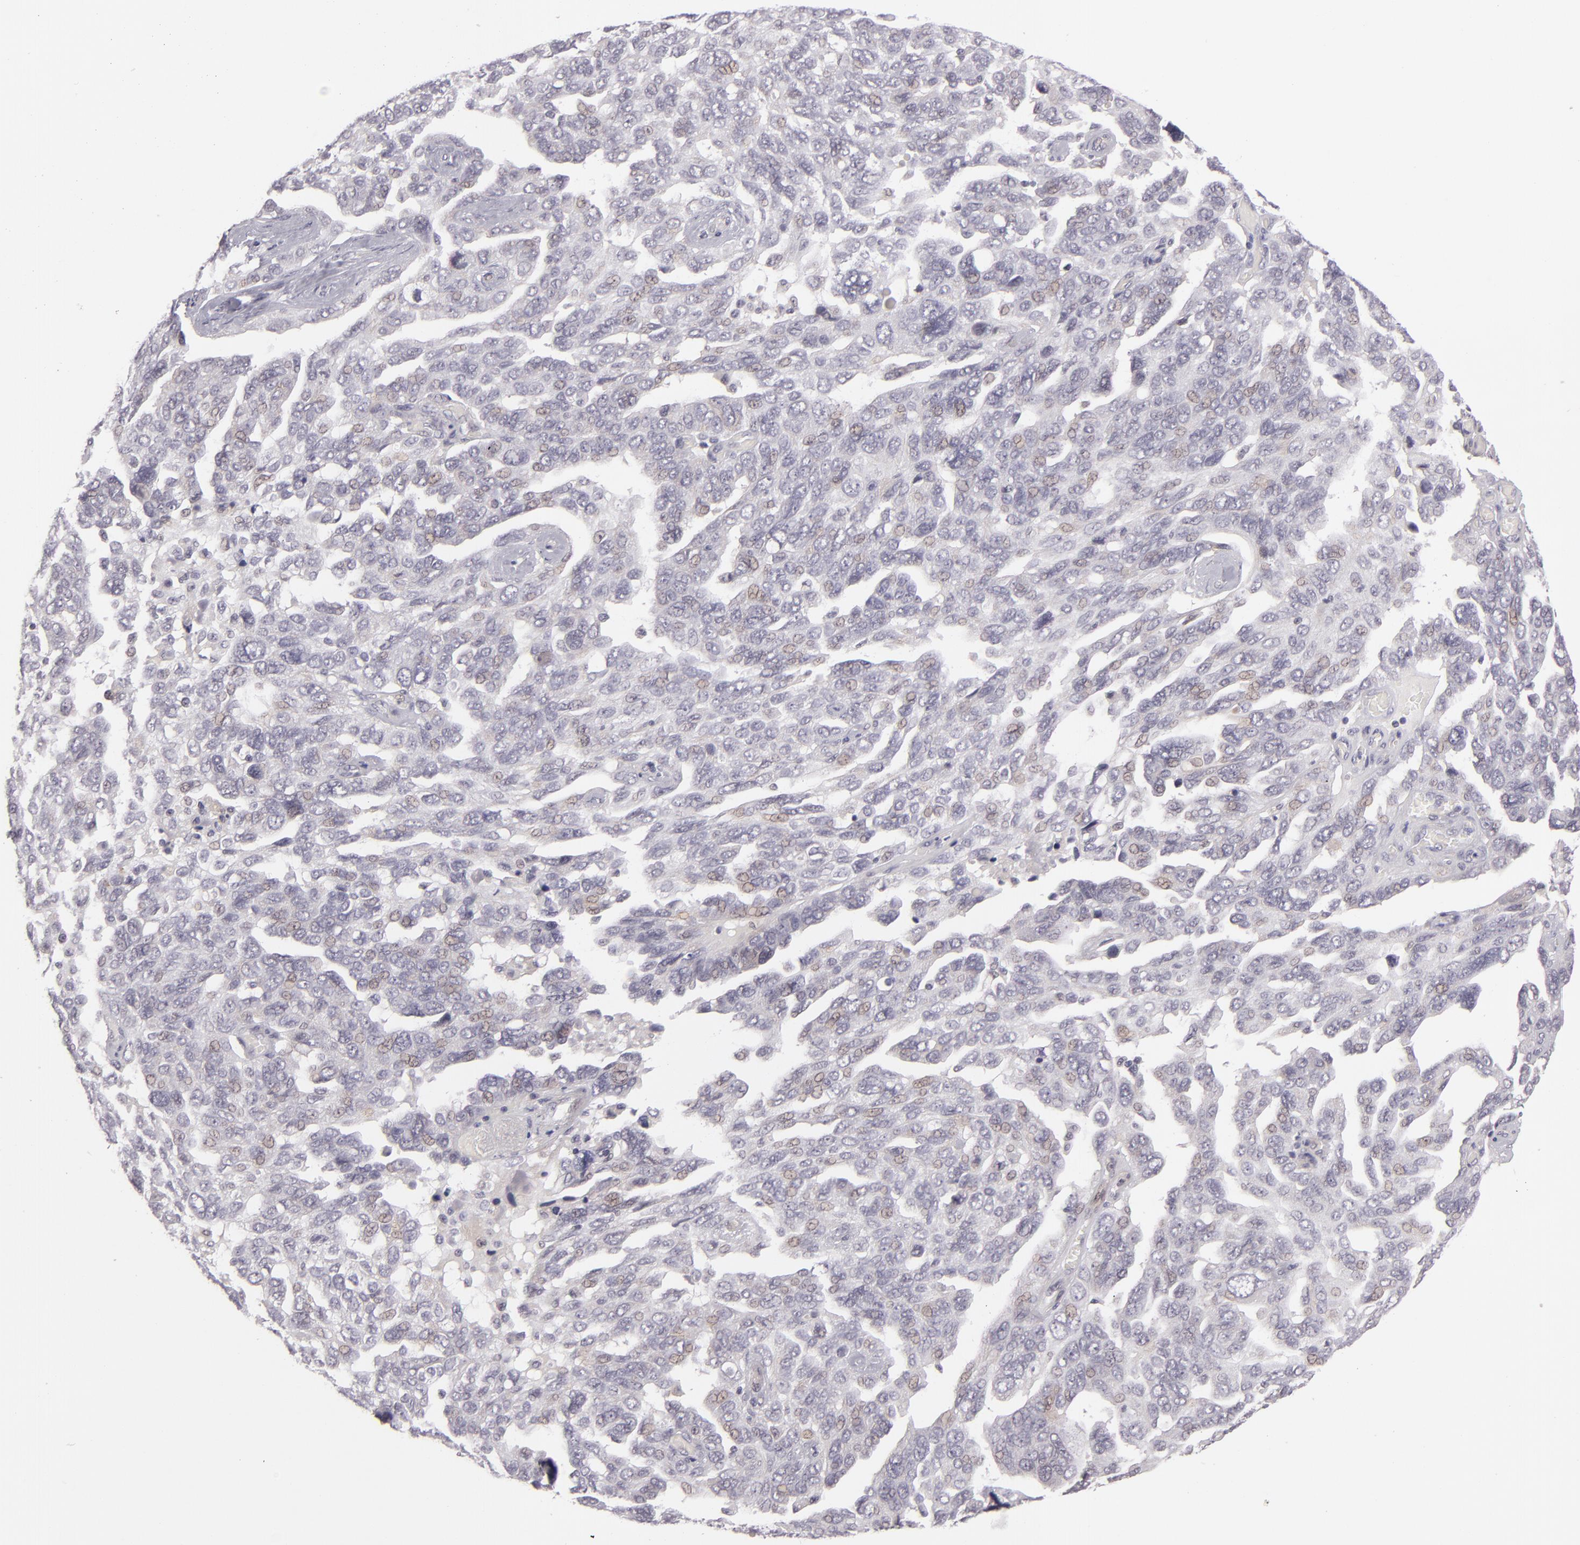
{"staining": {"intensity": "weak", "quantity": "<25%", "location": "nuclear"}, "tissue": "ovarian cancer", "cell_type": "Tumor cells", "image_type": "cancer", "snomed": [{"axis": "morphology", "description": "Cystadenocarcinoma, serous, NOS"}, {"axis": "topography", "description": "Ovary"}], "caption": "DAB (3,3'-diaminobenzidine) immunohistochemical staining of ovarian cancer (serous cystadenocarcinoma) exhibits no significant positivity in tumor cells.", "gene": "ZNF205", "patient": {"sex": "female", "age": 64}}